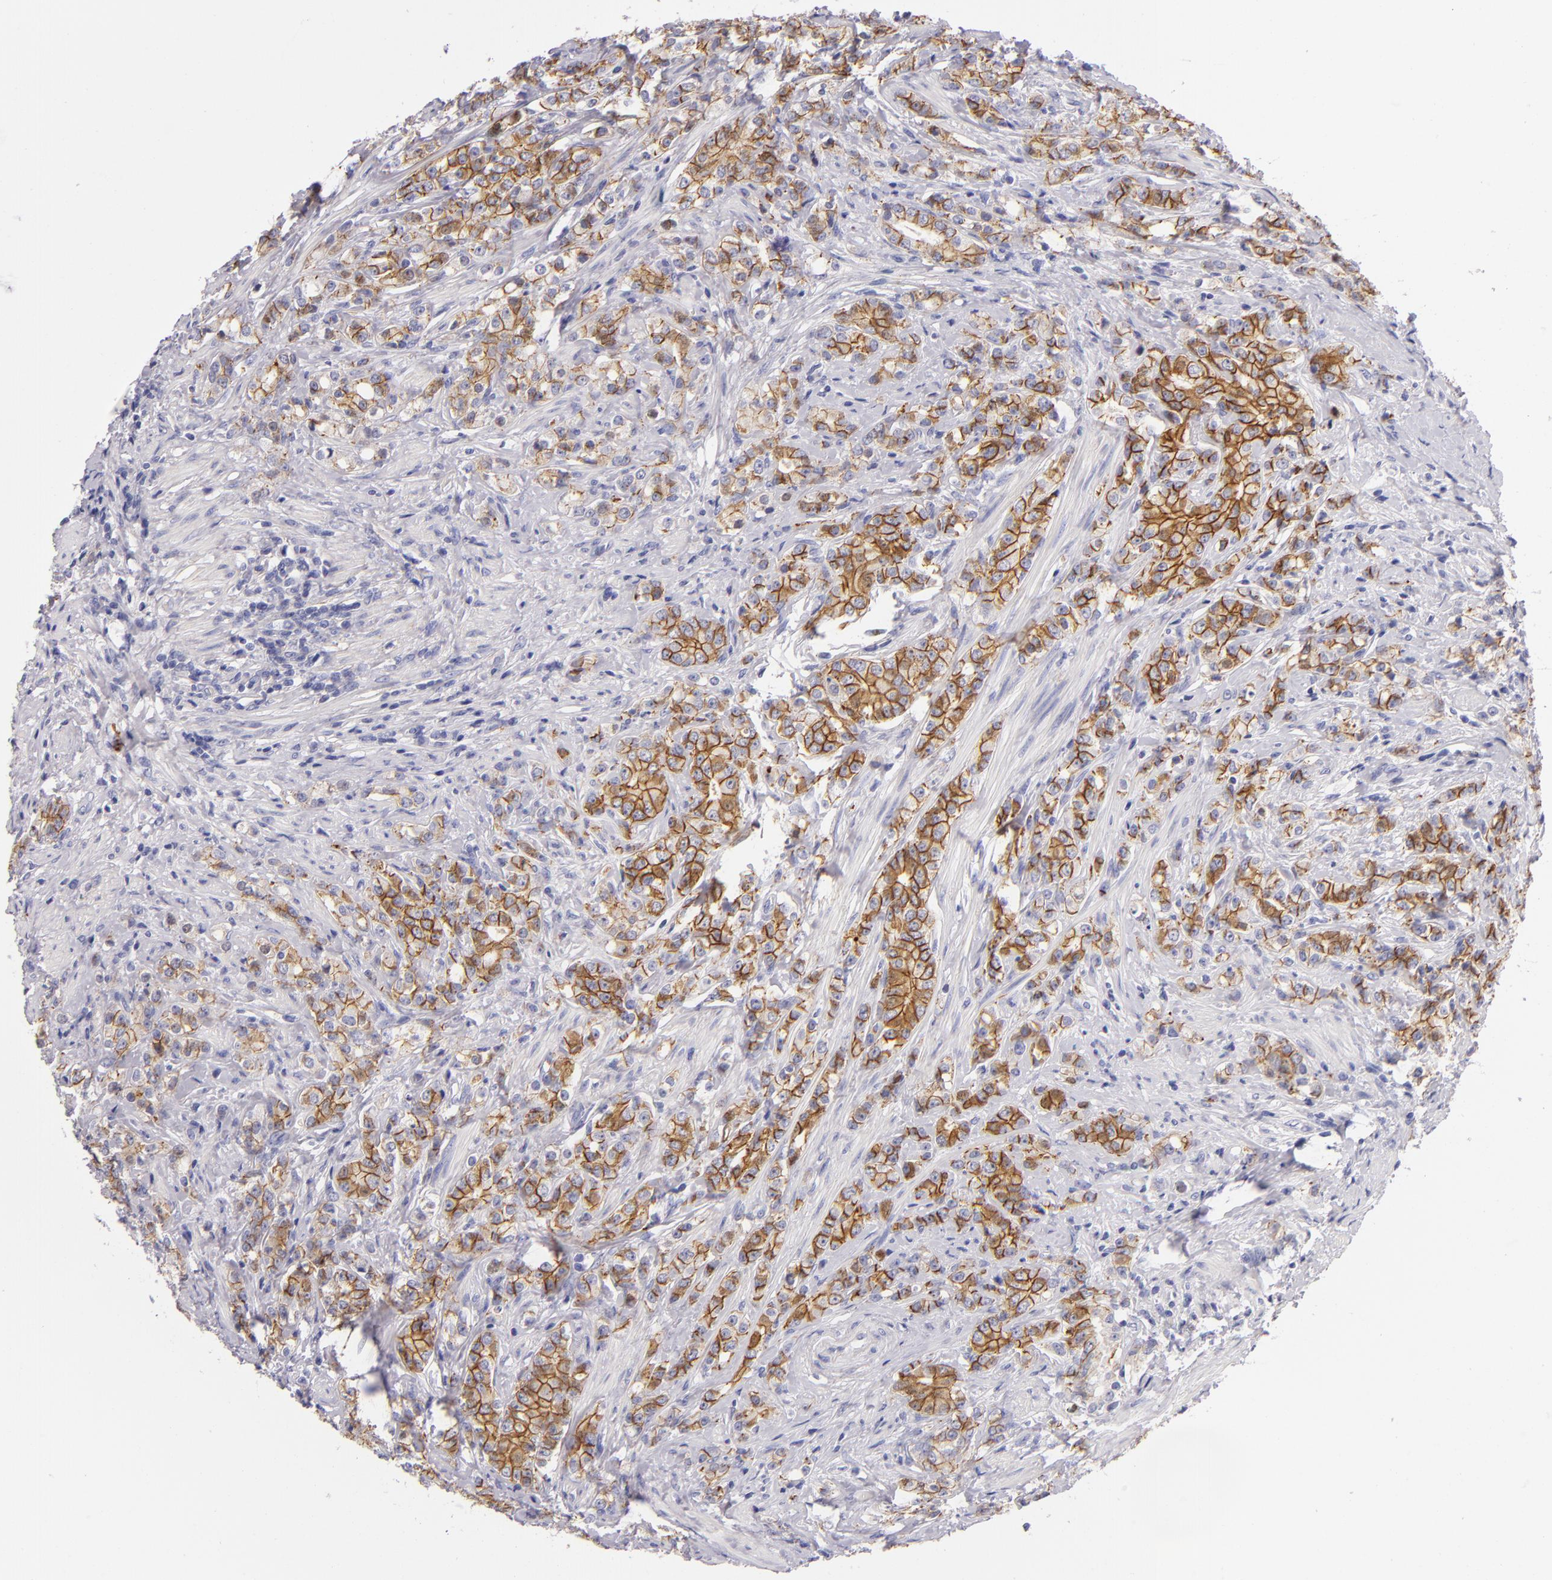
{"staining": {"intensity": "moderate", "quantity": ">75%", "location": "cytoplasmic/membranous"}, "tissue": "prostate cancer", "cell_type": "Tumor cells", "image_type": "cancer", "snomed": [{"axis": "morphology", "description": "Adenocarcinoma, Medium grade"}, {"axis": "topography", "description": "Prostate"}], "caption": "High-magnification brightfield microscopy of medium-grade adenocarcinoma (prostate) stained with DAB (3,3'-diaminobenzidine) (brown) and counterstained with hematoxylin (blue). tumor cells exhibit moderate cytoplasmic/membranous expression is seen in approximately>75% of cells. (DAB = brown stain, brightfield microscopy at high magnification).", "gene": "CDH3", "patient": {"sex": "male", "age": 59}}